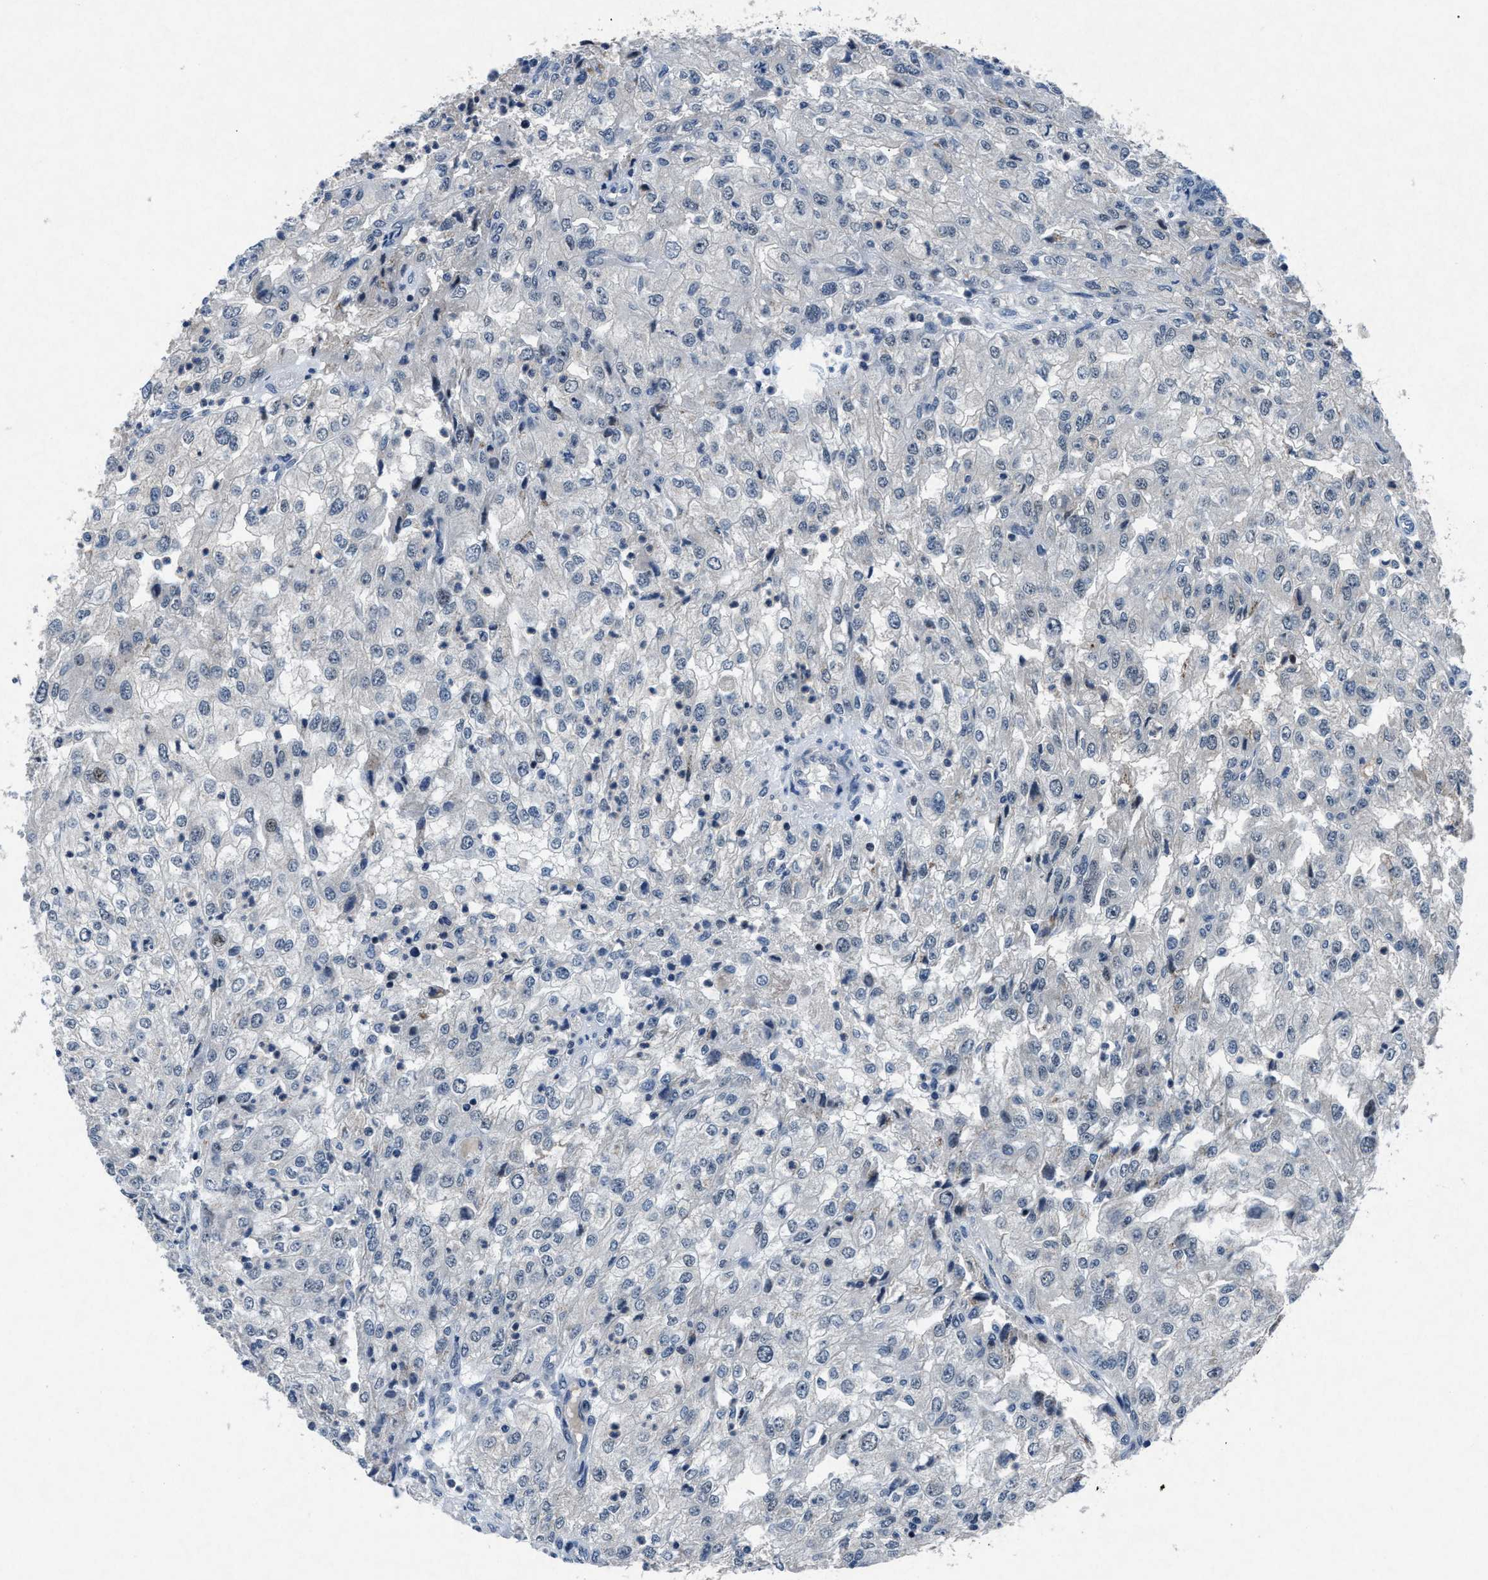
{"staining": {"intensity": "negative", "quantity": "none", "location": "none"}, "tissue": "renal cancer", "cell_type": "Tumor cells", "image_type": "cancer", "snomed": [{"axis": "morphology", "description": "Adenocarcinoma, NOS"}, {"axis": "topography", "description": "Kidney"}], "caption": "Immunohistochemistry (IHC) histopathology image of human renal cancer stained for a protein (brown), which demonstrates no positivity in tumor cells. (DAB (3,3'-diaminobenzidine) immunohistochemistry visualized using brightfield microscopy, high magnification).", "gene": "PHLDA1", "patient": {"sex": "female", "age": 54}}